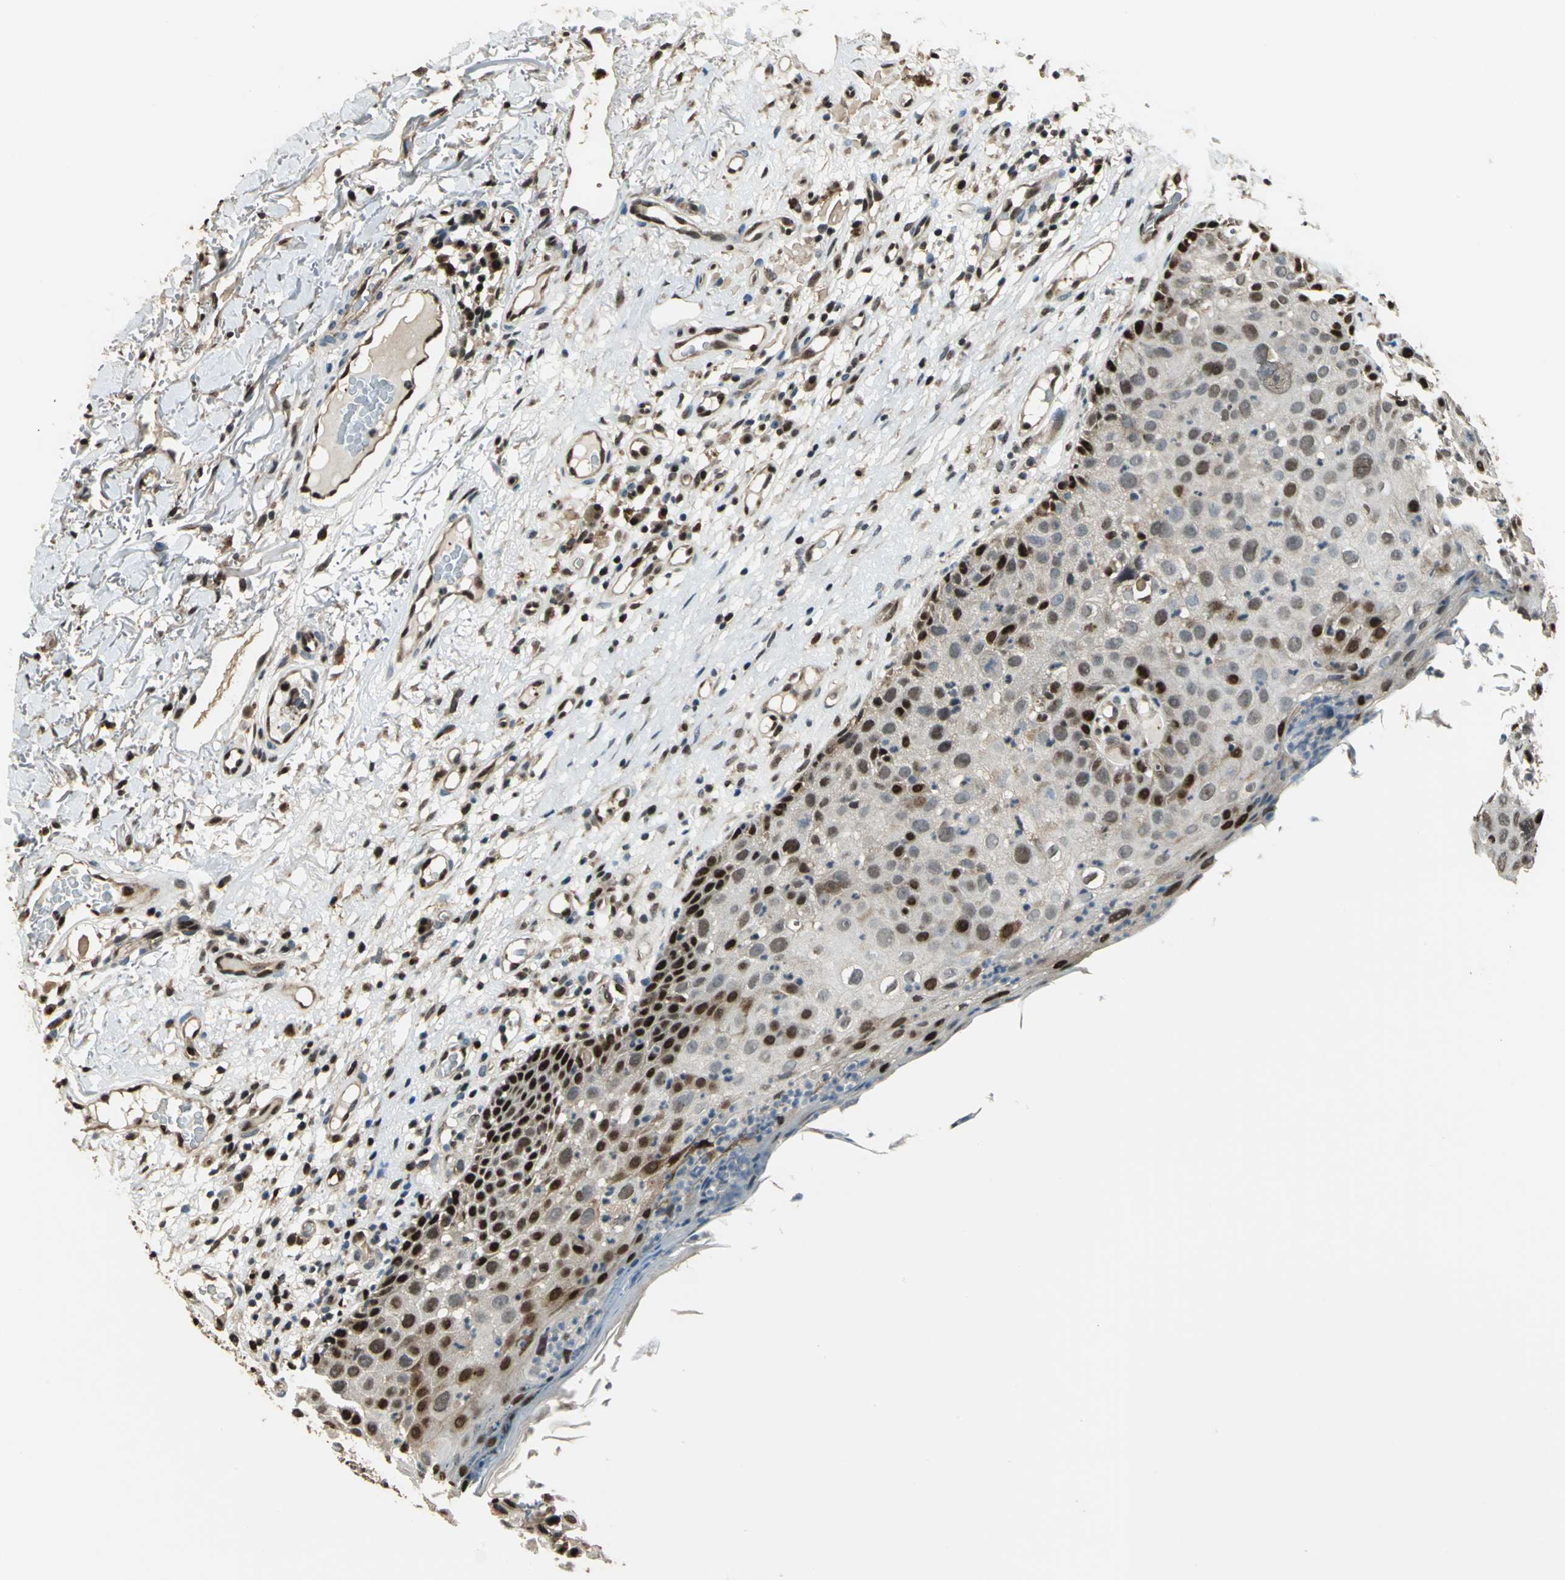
{"staining": {"intensity": "moderate", "quantity": ">75%", "location": "nuclear"}, "tissue": "skin cancer", "cell_type": "Tumor cells", "image_type": "cancer", "snomed": [{"axis": "morphology", "description": "Squamous cell carcinoma, NOS"}, {"axis": "topography", "description": "Skin"}], "caption": "A brown stain labels moderate nuclear staining of a protein in skin cancer tumor cells.", "gene": "MIS18BP1", "patient": {"sex": "male", "age": 87}}